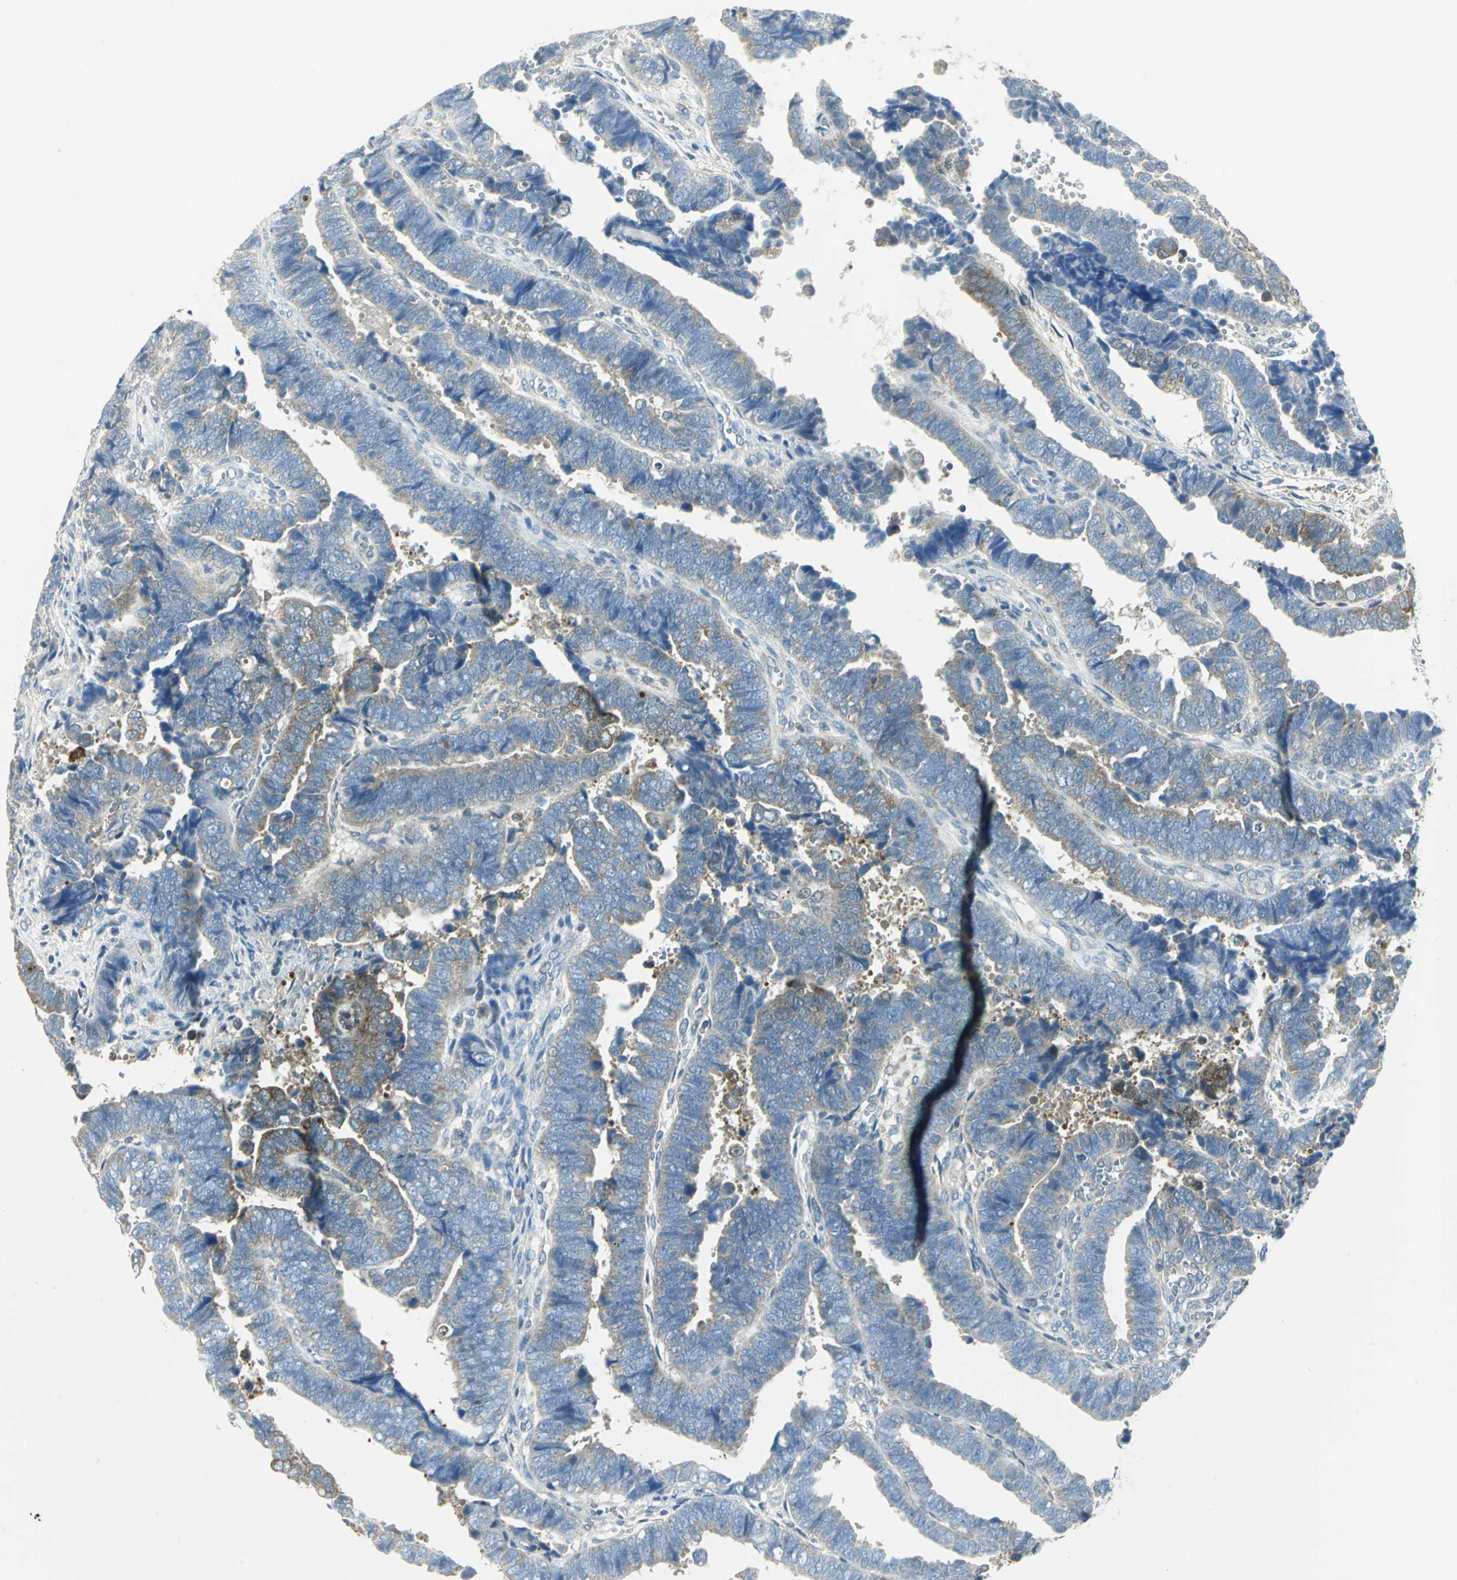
{"staining": {"intensity": "moderate", "quantity": "<25%", "location": "cytoplasmic/membranous"}, "tissue": "endometrial cancer", "cell_type": "Tumor cells", "image_type": "cancer", "snomed": [{"axis": "morphology", "description": "Adenocarcinoma, NOS"}, {"axis": "topography", "description": "Endometrium"}], "caption": "This micrograph exhibits adenocarcinoma (endometrial) stained with immunohistochemistry to label a protein in brown. The cytoplasmic/membranous of tumor cells show moderate positivity for the protein. Nuclei are counter-stained blue.", "gene": "ALDOA", "patient": {"sex": "female", "age": 75}}